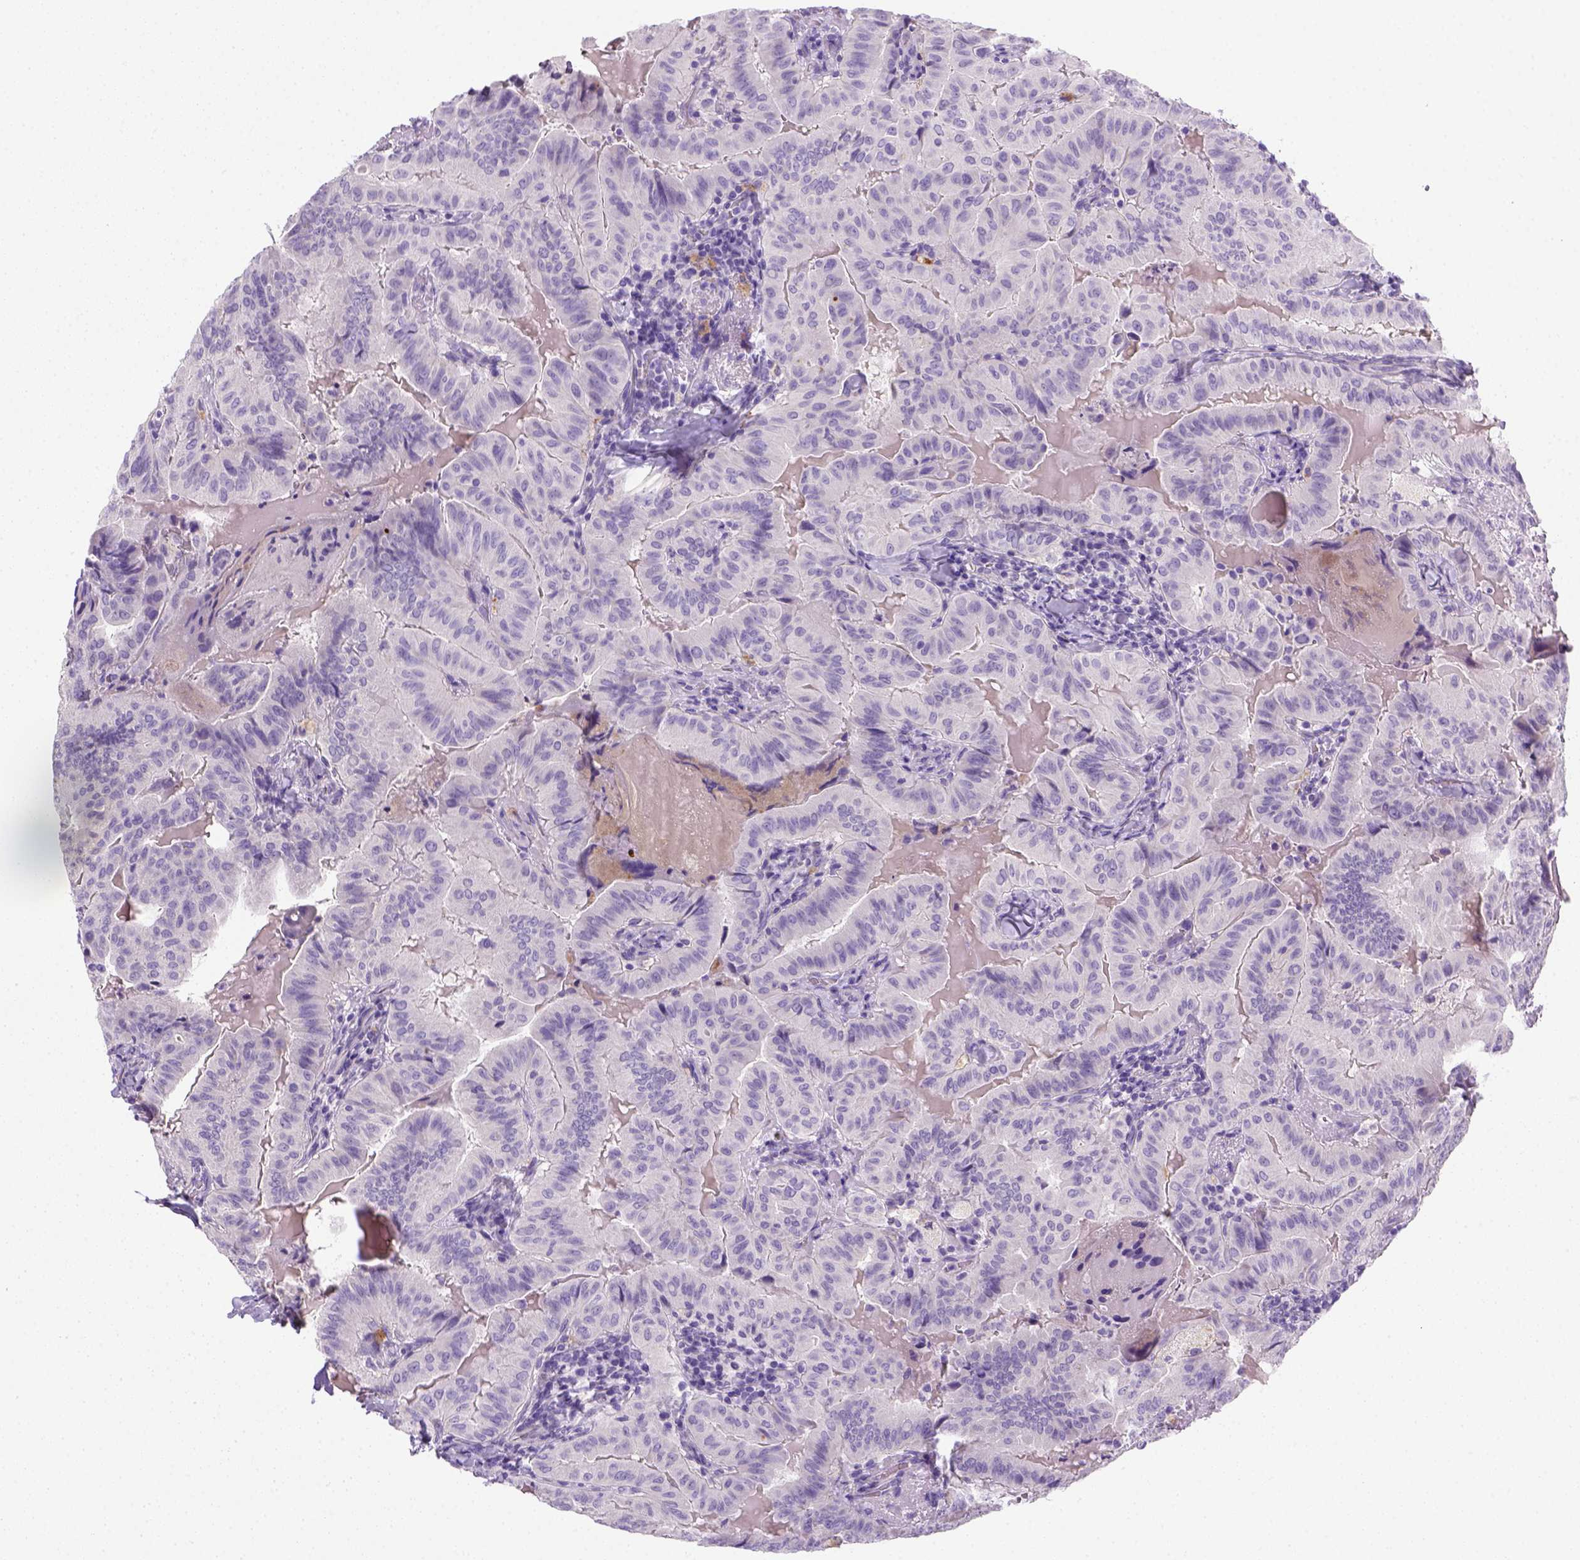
{"staining": {"intensity": "negative", "quantity": "none", "location": "none"}, "tissue": "thyroid cancer", "cell_type": "Tumor cells", "image_type": "cancer", "snomed": [{"axis": "morphology", "description": "Papillary adenocarcinoma, NOS"}, {"axis": "topography", "description": "Thyroid gland"}], "caption": "High power microscopy micrograph of an immunohistochemistry image of thyroid cancer, revealing no significant staining in tumor cells.", "gene": "KRT71", "patient": {"sex": "female", "age": 68}}